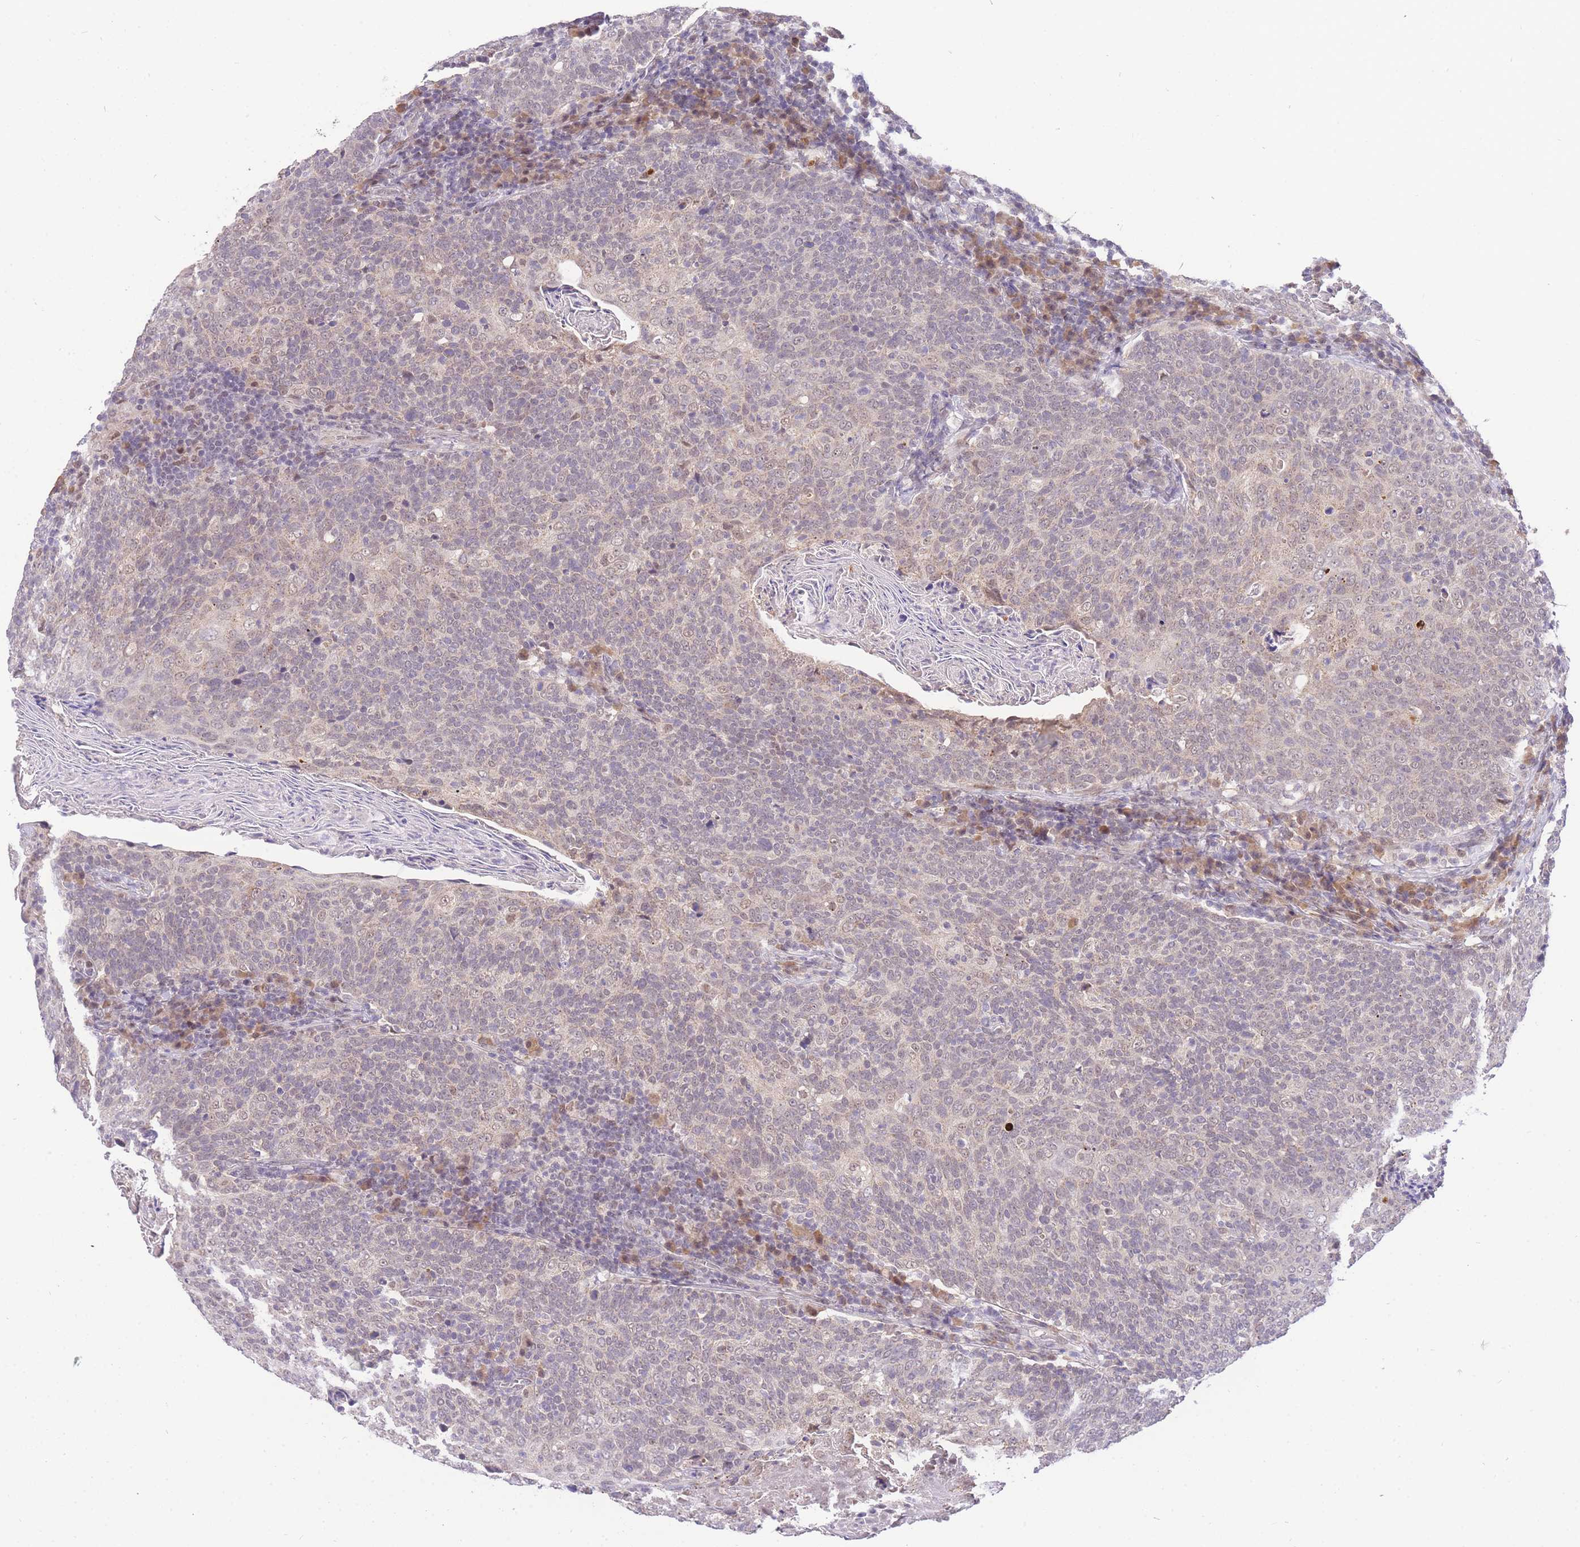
{"staining": {"intensity": "weak", "quantity": "<25%", "location": "cytoplasmic/membranous,nuclear"}, "tissue": "head and neck cancer", "cell_type": "Tumor cells", "image_type": "cancer", "snomed": [{"axis": "morphology", "description": "Squamous cell carcinoma, NOS"}, {"axis": "morphology", "description": "Squamous cell carcinoma, metastatic, NOS"}, {"axis": "topography", "description": "Lymph node"}, {"axis": "topography", "description": "Head-Neck"}], "caption": "Immunohistochemical staining of human metastatic squamous cell carcinoma (head and neck) exhibits no significant staining in tumor cells. (DAB (3,3'-diaminobenzidine) IHC, high magnification).", "gene": "PUS10", "patient": {"sex": "male", "age": 62}}